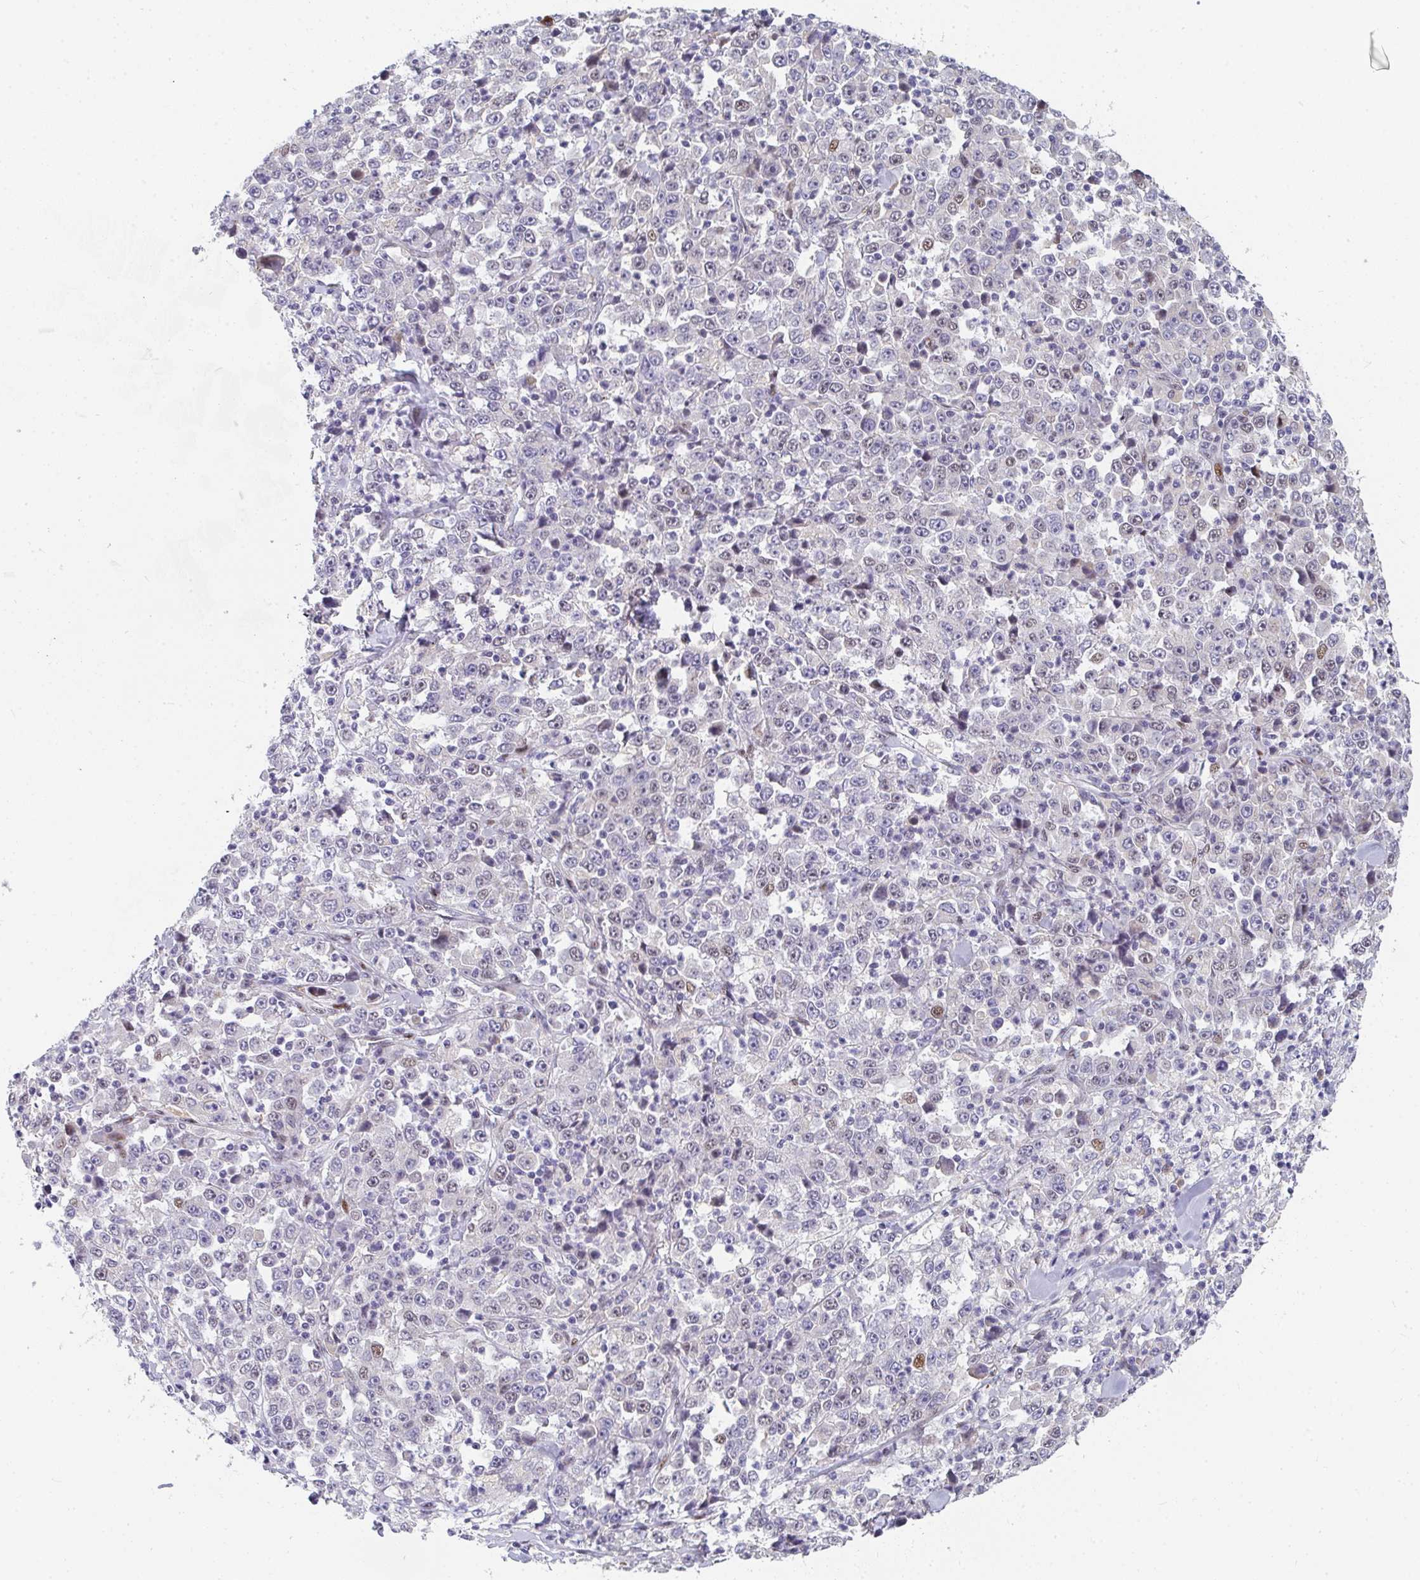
{"staining": {"intensity": "weak", "quantity": "<25%", "location": "nuclear"}, "tissue": "stomach cancer", "cell_type": "Tumor cells", "image_type": "cancer", "snomed": [{"axis": "morphology", "description": "Normal tissue, NOS"}, {"axis": "morphology", "description": "Adenocarcinoma, NOS"}, {"axis": "topography", "description": "Stomach, upper"}, {"axis": "topography", "description": "Stomach"}], "caption": "IHC image of stomach cancer stained for a protein (brown), which exhibits no positivity in tumor cells. (DAB (3,3'-diaminobenzidine) IHC with hematoxylin counter stain).", "gene": "ZIC3", "patient": {"sex": "male", "age": 59}}